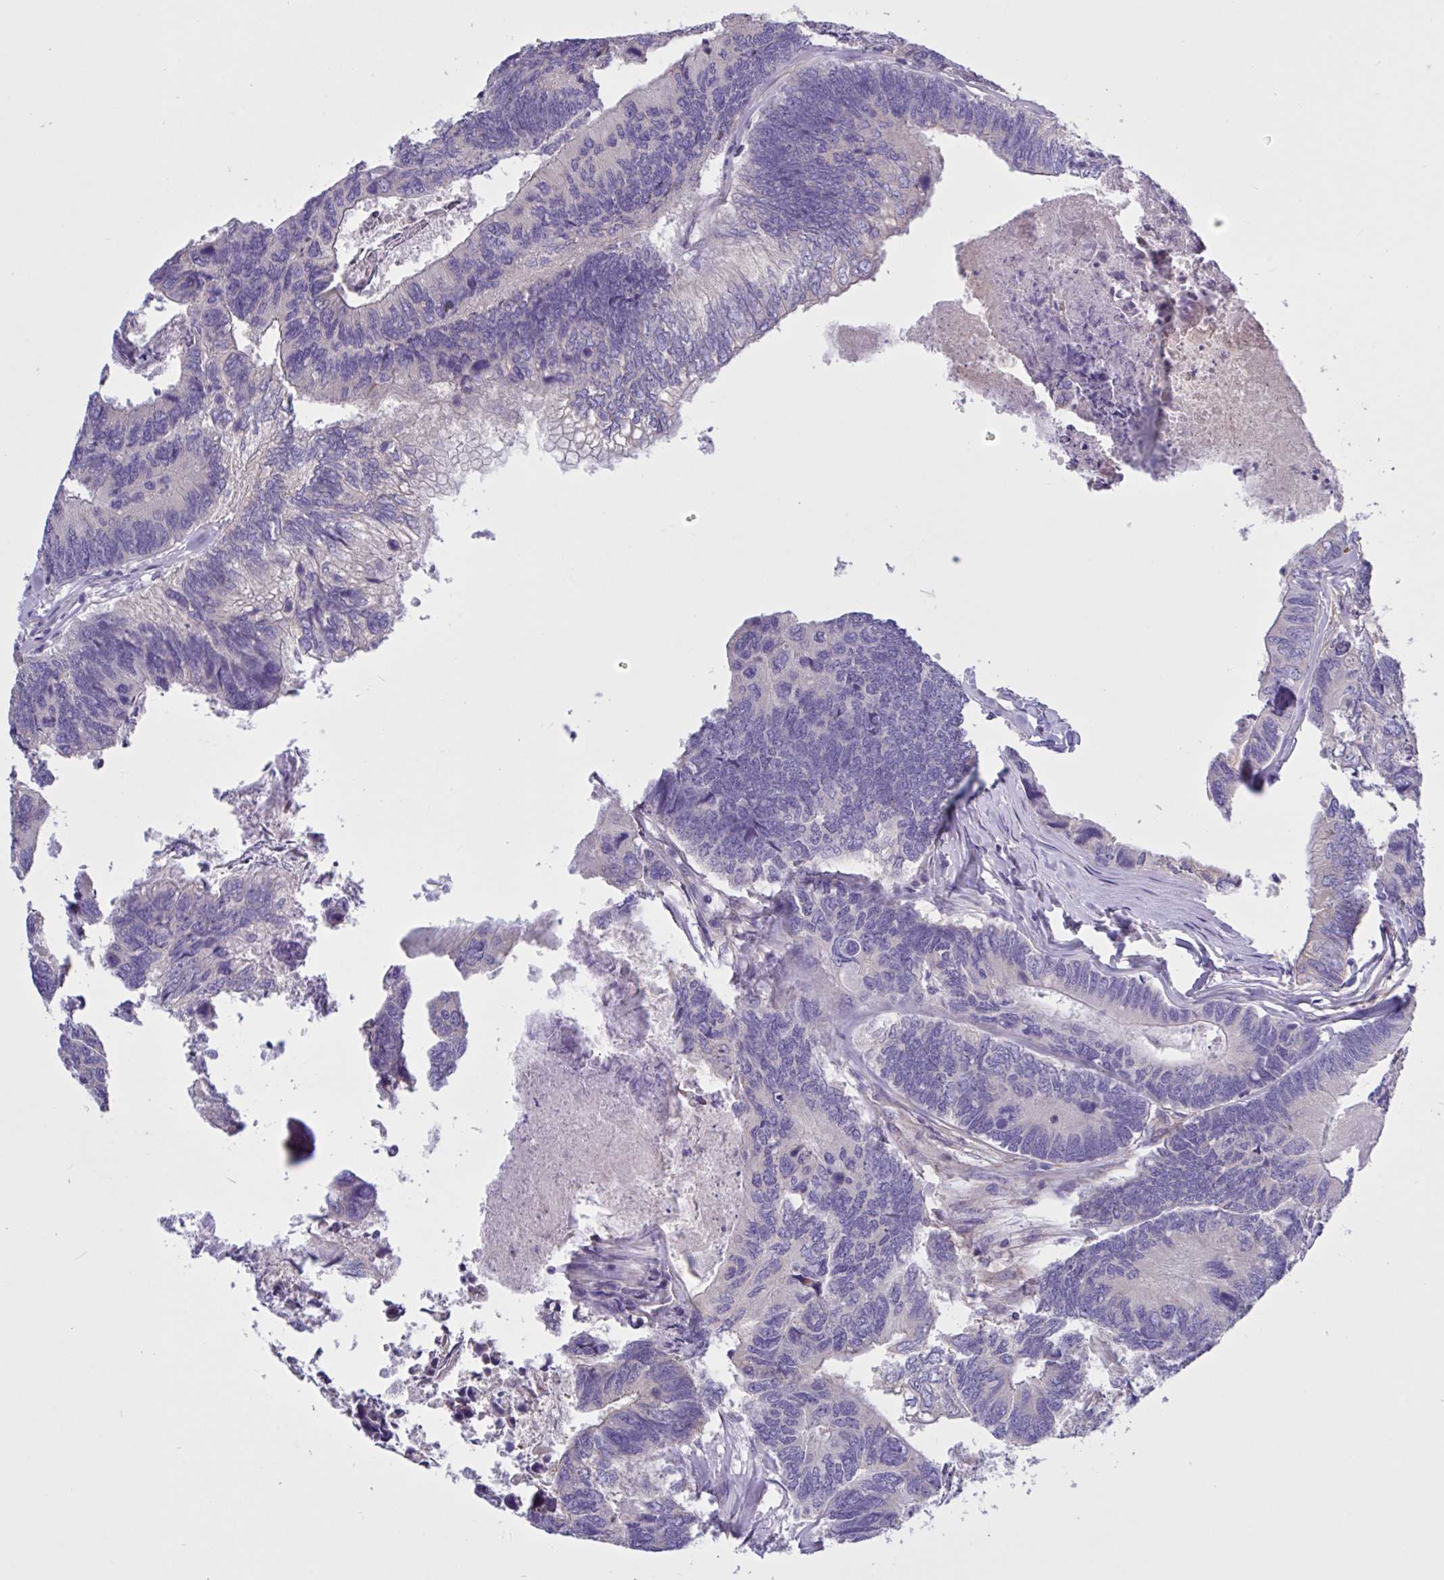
{"staining": {"intensity": "negative", "quantity": "none", "location": "none"}, "tissue": "colorectal cancer", "cell_type": "Tumor cells", "image_type": "cancer", "snomed": [{"axis": "morphology", "description": "Adenocarcinoma, NOS"}, {"axis": "topography", "description": "Colon"}], "caption": "Immunohistochemical staining of human colorectal cancer demonstrates no significant expression in tumor cells. (DAB (3,3'-diaminobenzidine) immunohistochemistry visualized using brightfield microscopy, high magnification).", "gene": "SLC66A1", "patient": {"sex": "female", "age": 67}}